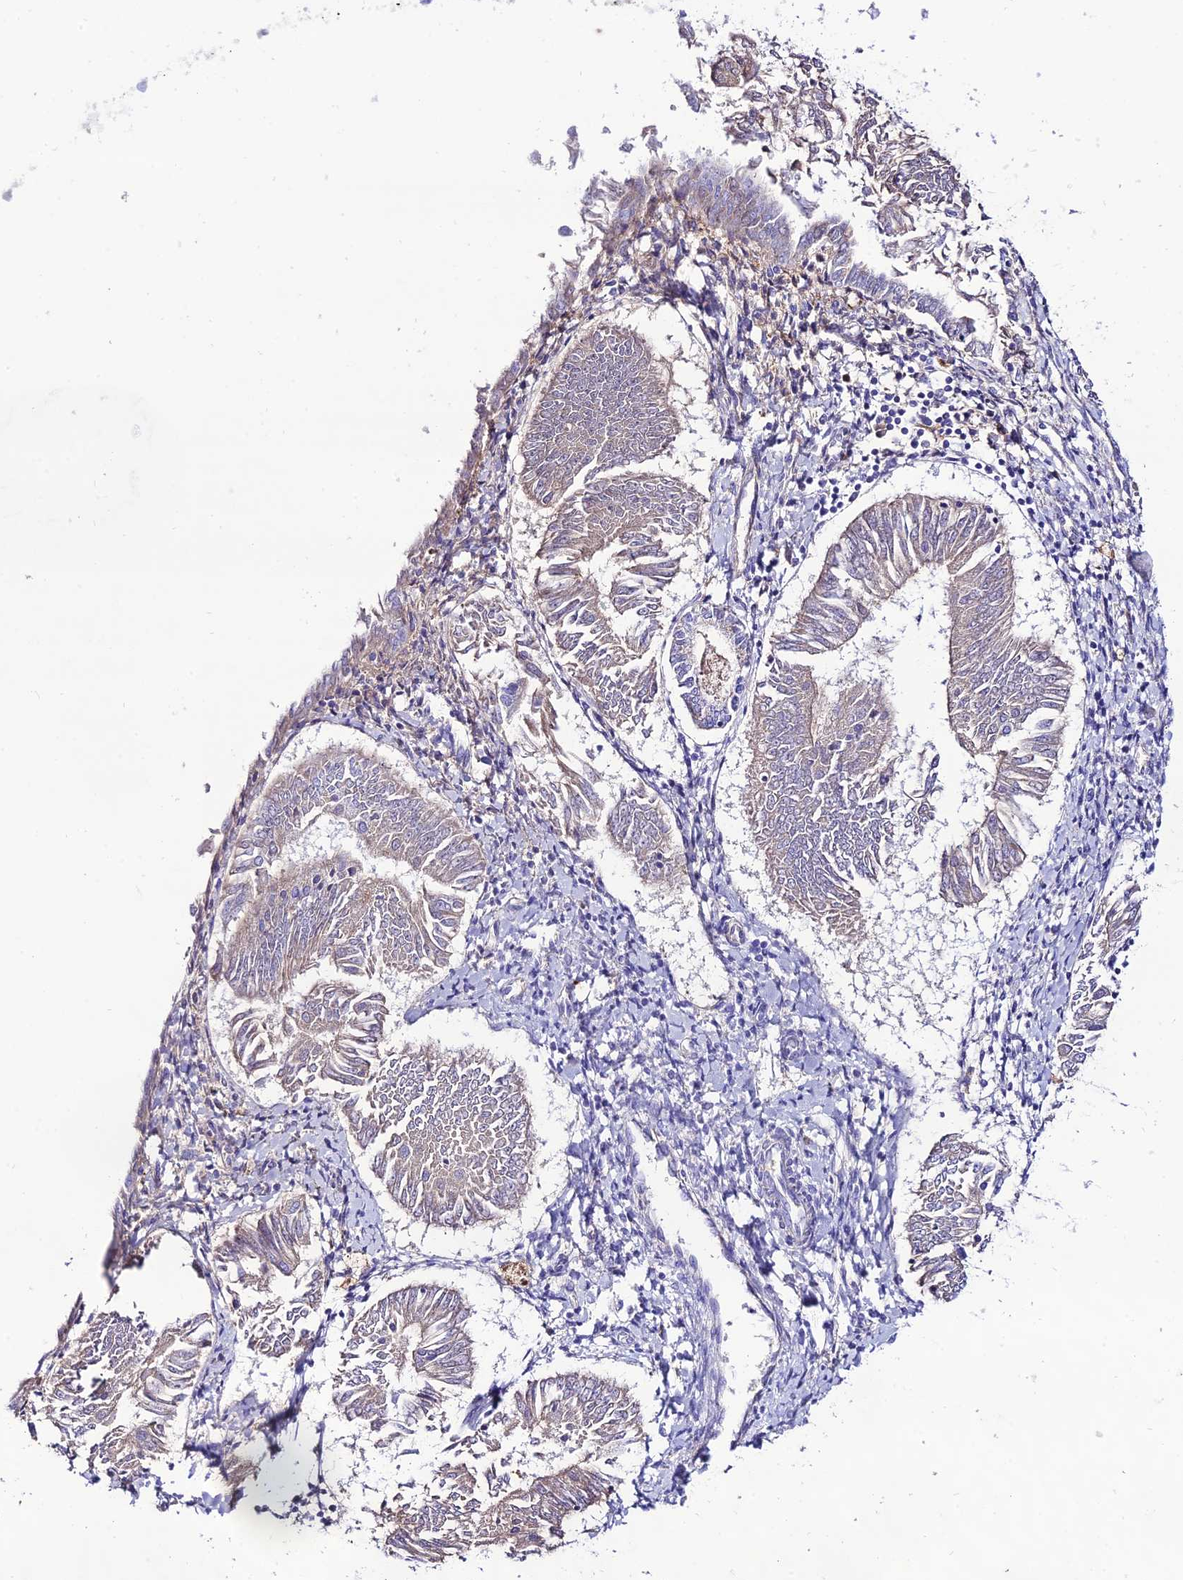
{"staining": {"intensity": "negative", "quantity": "none", "location": "none"}, "tissue": "endometrial cancer", "cell_type": "Tumor cells", "image_type": "cancer", "snomed": [{"axis": "morphology", "description": "Adenocarcinoma, NOS"}, {"axis": "topography", "description": "Endometrium"}], "caption": "Immunohistochemistry of endometrial adenocarcinoma reveals no expression in tumor cells.", "gene": "NLRP9", "patient": {"sex": "female", "age": 58}}